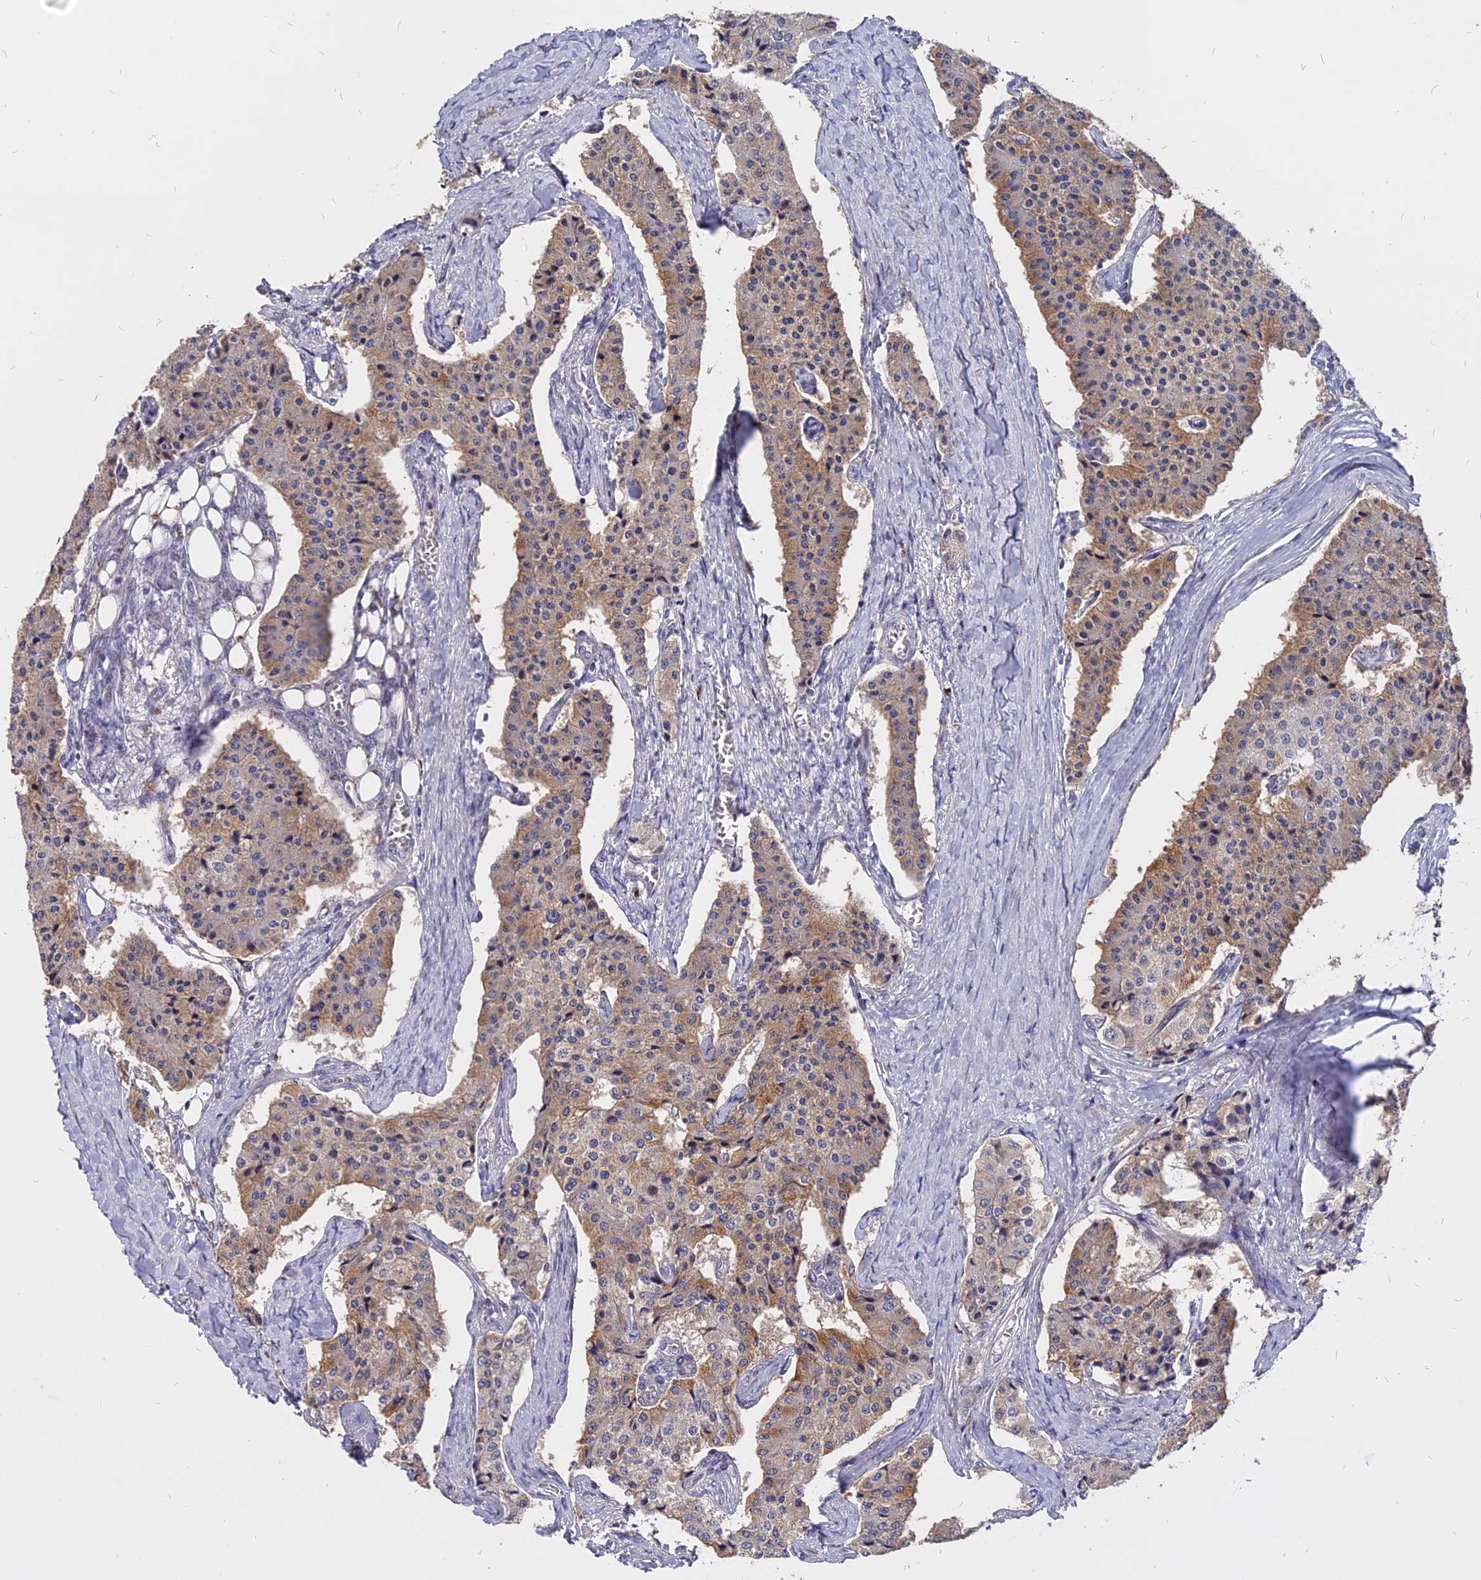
{"staining": {"intensity": "moderate", "quantity": "25%-75%", "location": "cytoplasmic/membranous"}, "tissue": "carcinoid", "cell_type": "Tumor cells", "image_type": "cancer", "snomed": [{"axis": "morphology", "description": "Carcinoid, malignant, NOS"}, {"axis": "topography", "description": "Colon"}], "caption": "A high-resolution micrograph shows immunohistochemistry staining of malignant carcinoid, which demonstrates moderate cytoplasmic/membranous staining in approximately 25%-75% of tumor cells.", "gene": "TMEM263", "patient": {"sex": "female", "age": 52}}